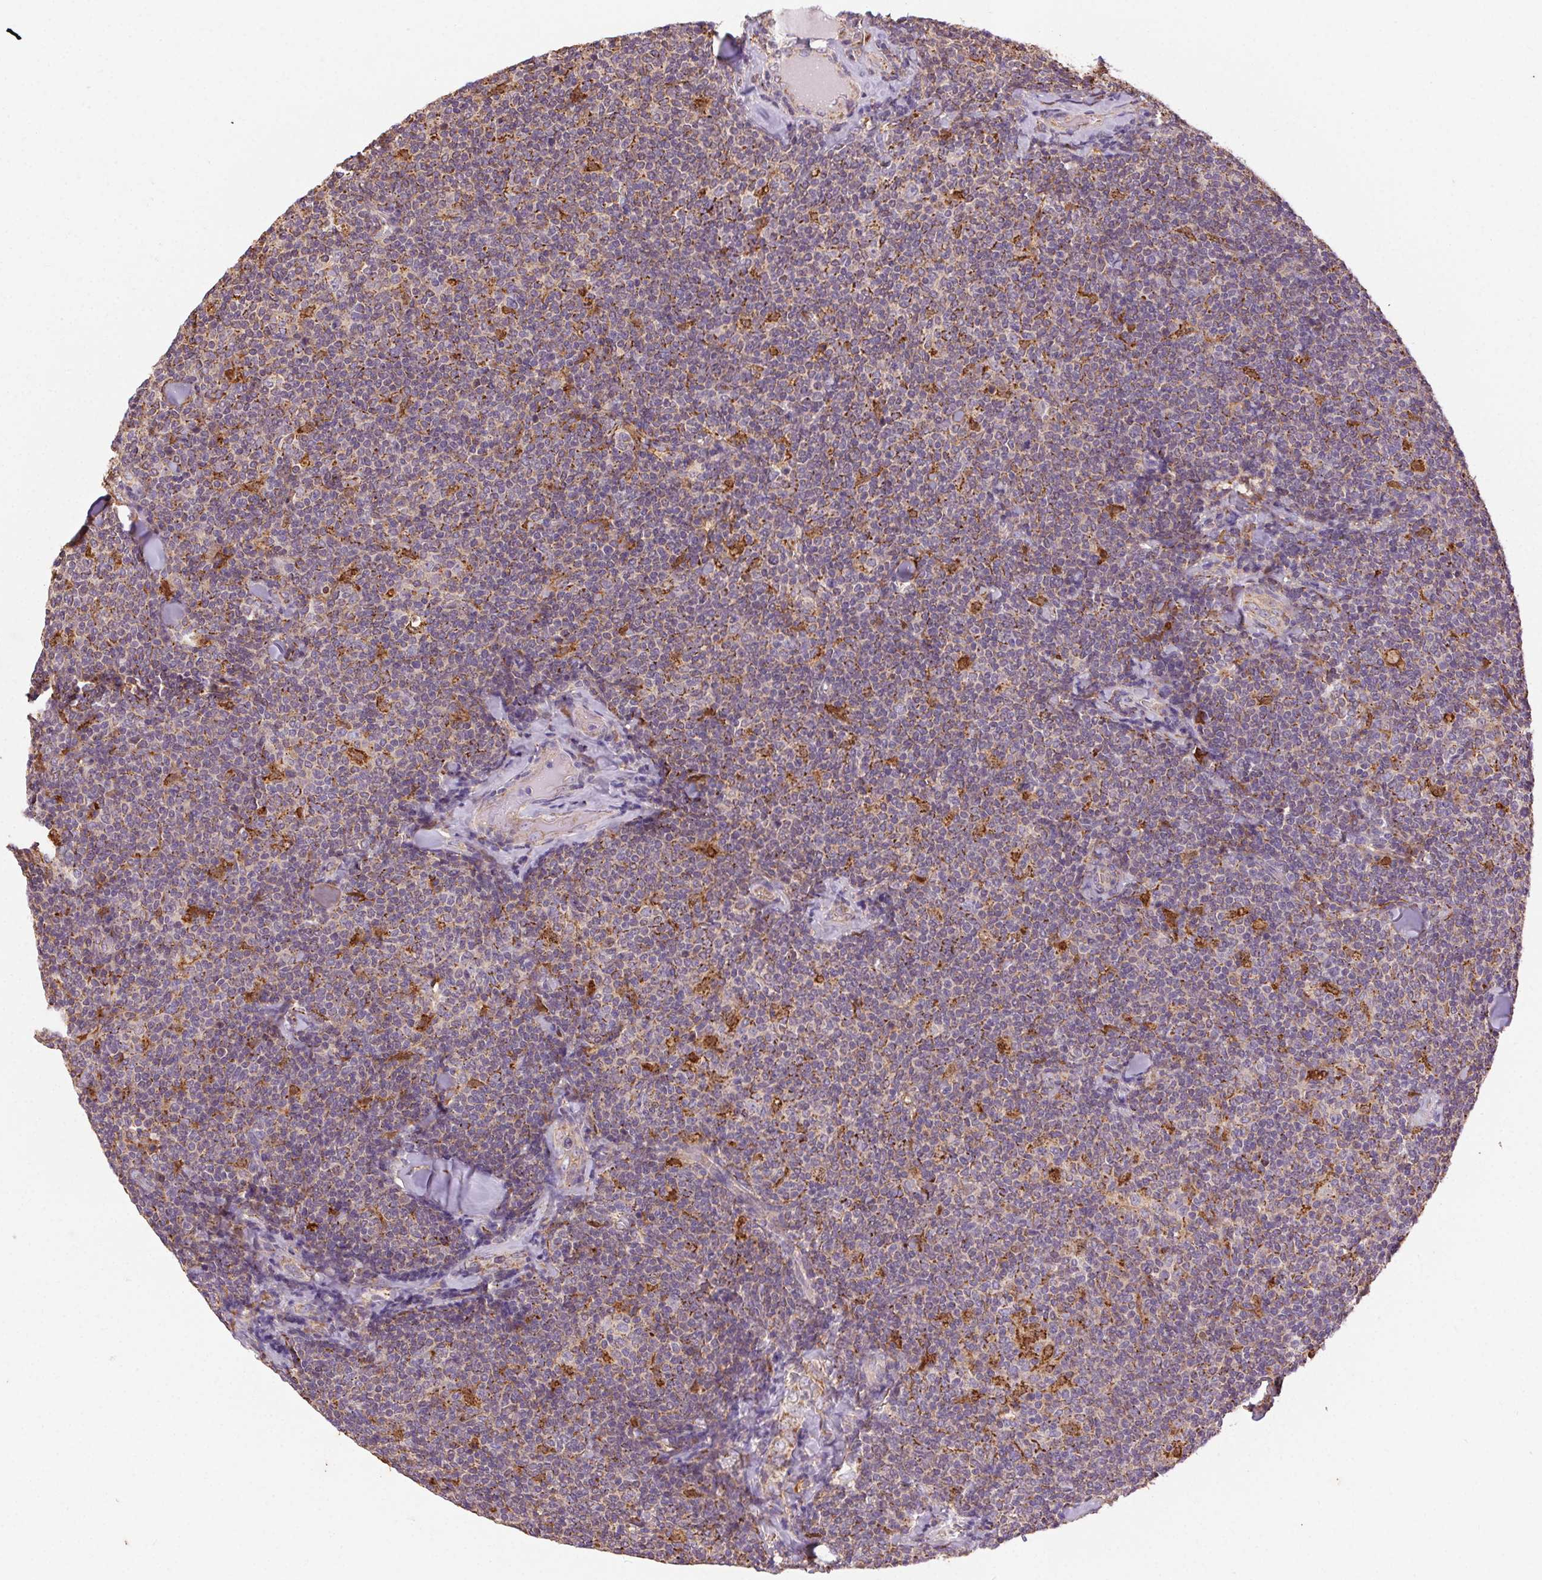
{"staining": {"intensity": "weak", "quantity": "25%-75%", "location": "cytoplasmic/membranous"}, "tissue": "lymphoma", "cell_type": "Tumor cells", "image_type": "cancer", "snomed": [{"axis": "morphology", "description": "Malignant lymphoma, non-Hodgkin's type, Low grade"}, {"axis": "topography", "description": "Lymph node"}], "caption": "Lymphoma stained for a protein (brown) displays weak cytoplasmic/membranous positive staining in approximately 25%-75% of tumor cells.", "gene": "FNBP1L", "patient": {"sex": "female", "age": 56}}